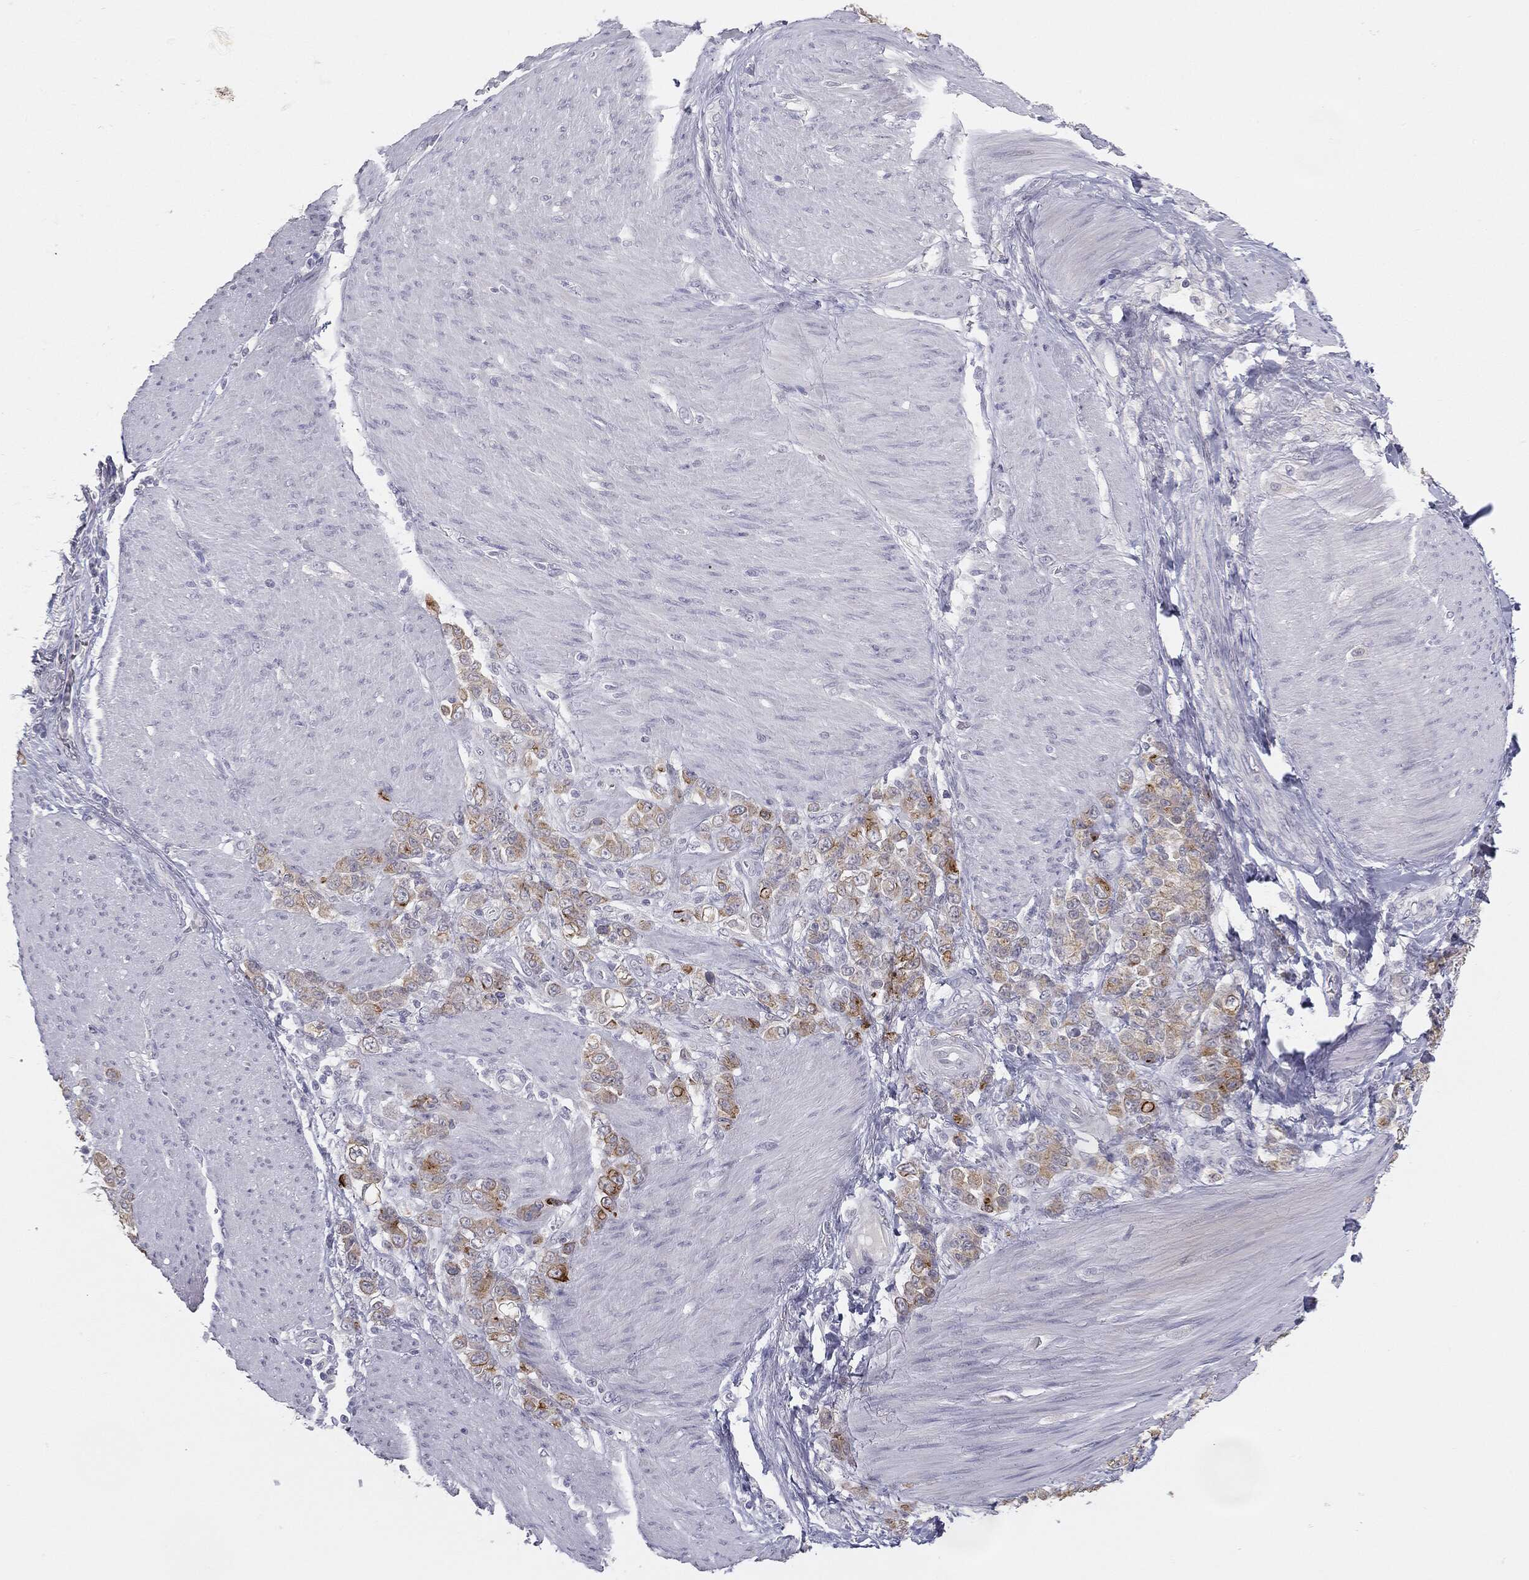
{"staining": {"intensity": "strong", "quantity": "25%-75%", "location": "cytoplasmic/membranous"}, "tissue": "stomach cancer", "cell_type": "Tumor cells", "image_type": "cancer", "snomed": [{"axis": "morphology", "description": "Adenocarcinoma, NOS"}, {"axis": "topography", "description": "Stomach"}], "caption": "Brown immunohistochemical staining in human stomach cancer shows strong cytoplasmic/membranous positivity in approximately 25%-75% of tumor cells.", "gene": "MUC1", "patient": {"sex": "female", "age": 79}}